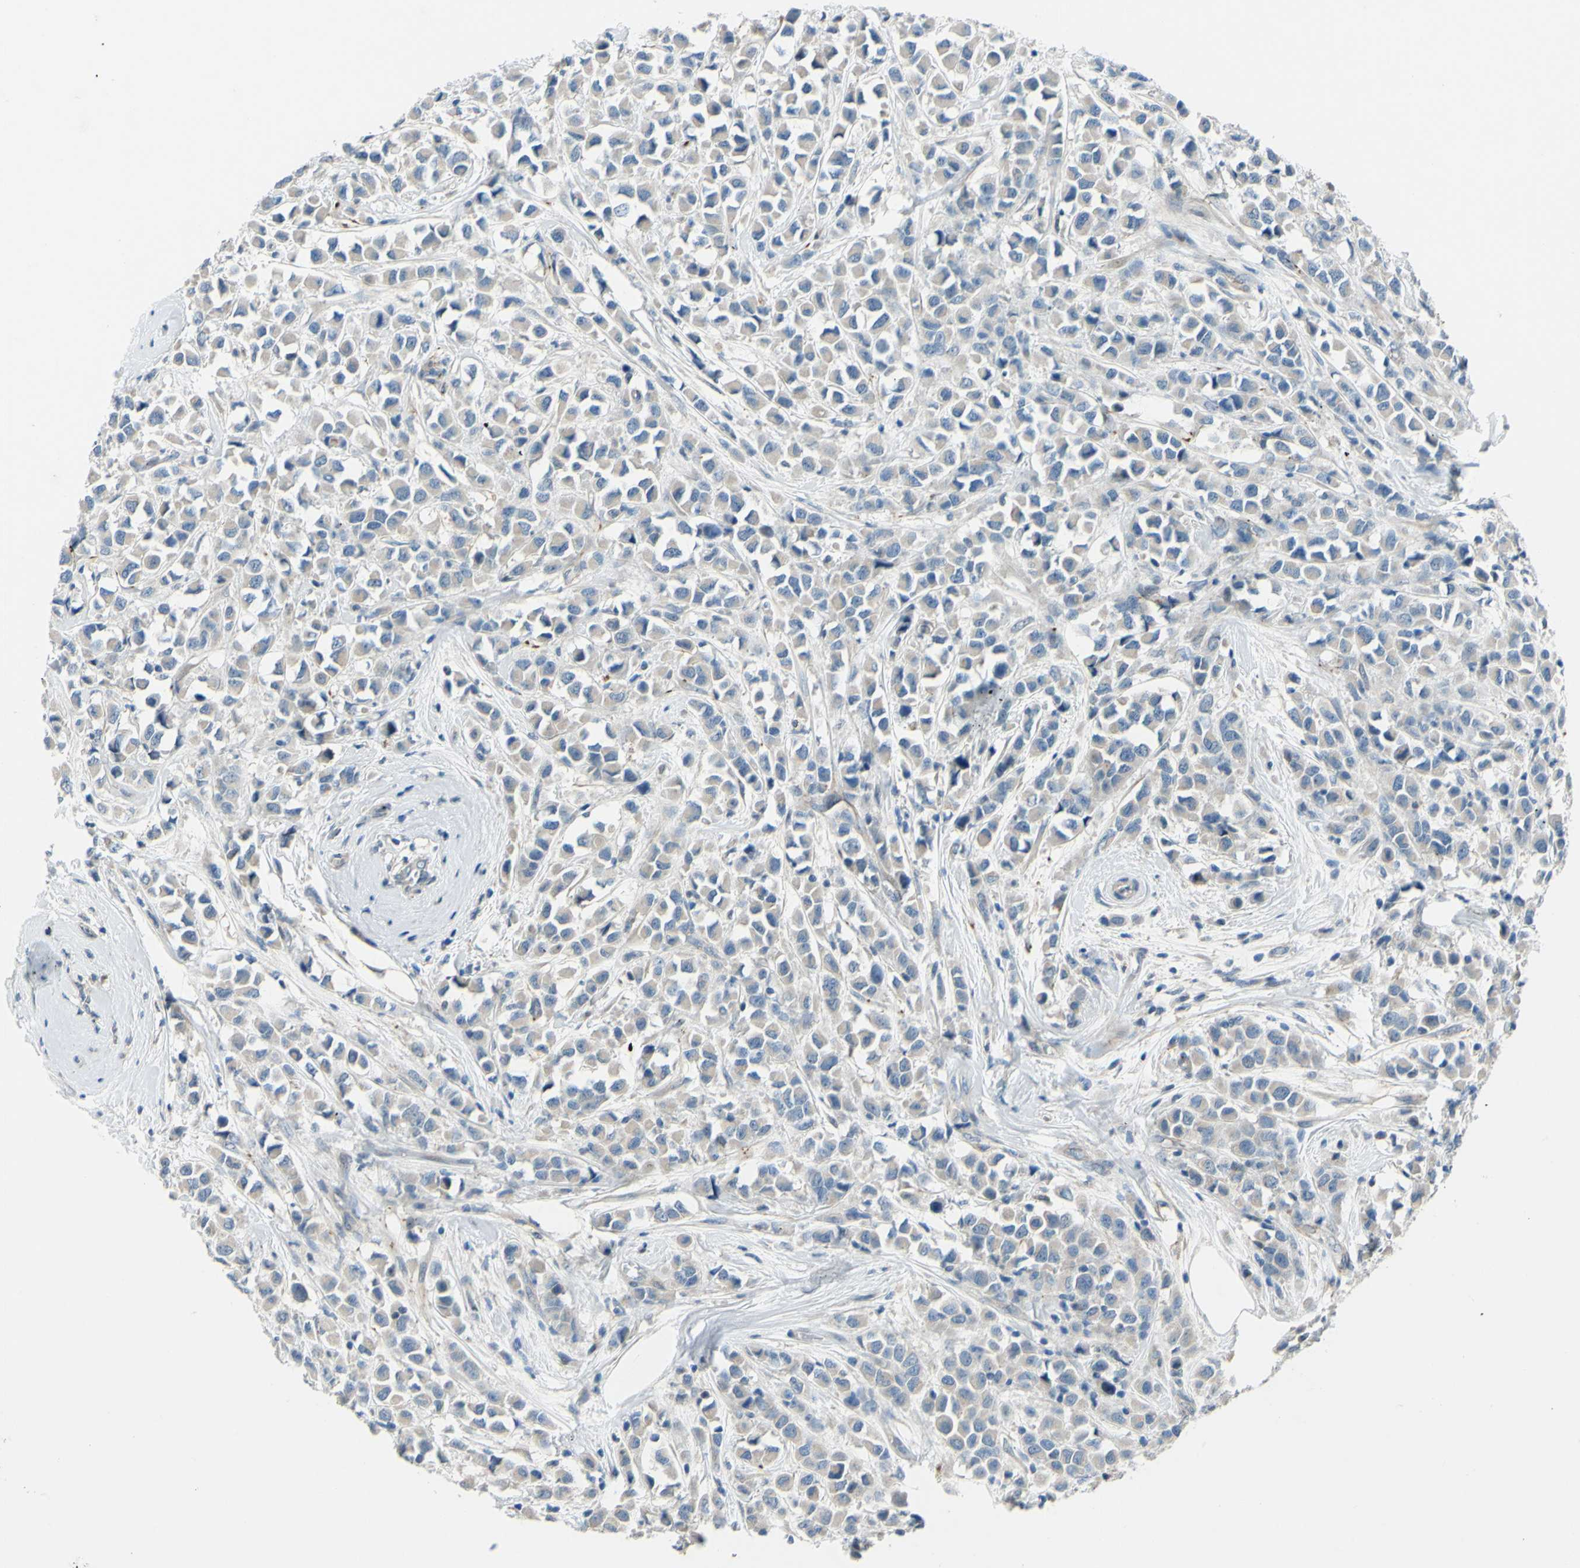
{"staining": {"intensity": "weak", "quantity": ">75%", "location": "cytoplasmic/membranous"}, "tissue": "breast cancer", "cell_type": "Tumor cells", "image_type": "cancer", "snomed": [{"axis": "morphology", "description": "Duct carcinoma"}, {"axis": "topography", "description": "Breast"}], "caption": "Immunohistochemical staining of intraductal carcinoma (breast) displays low levels of weak cytoplasmic/membranous protein positivity in about >75% of tumor cells. (brown staining indicates protein expression, while blue staining denotes nuclei).", "gene": "ARHGAP1", "patient": {"sex": "female", "age": 61}}